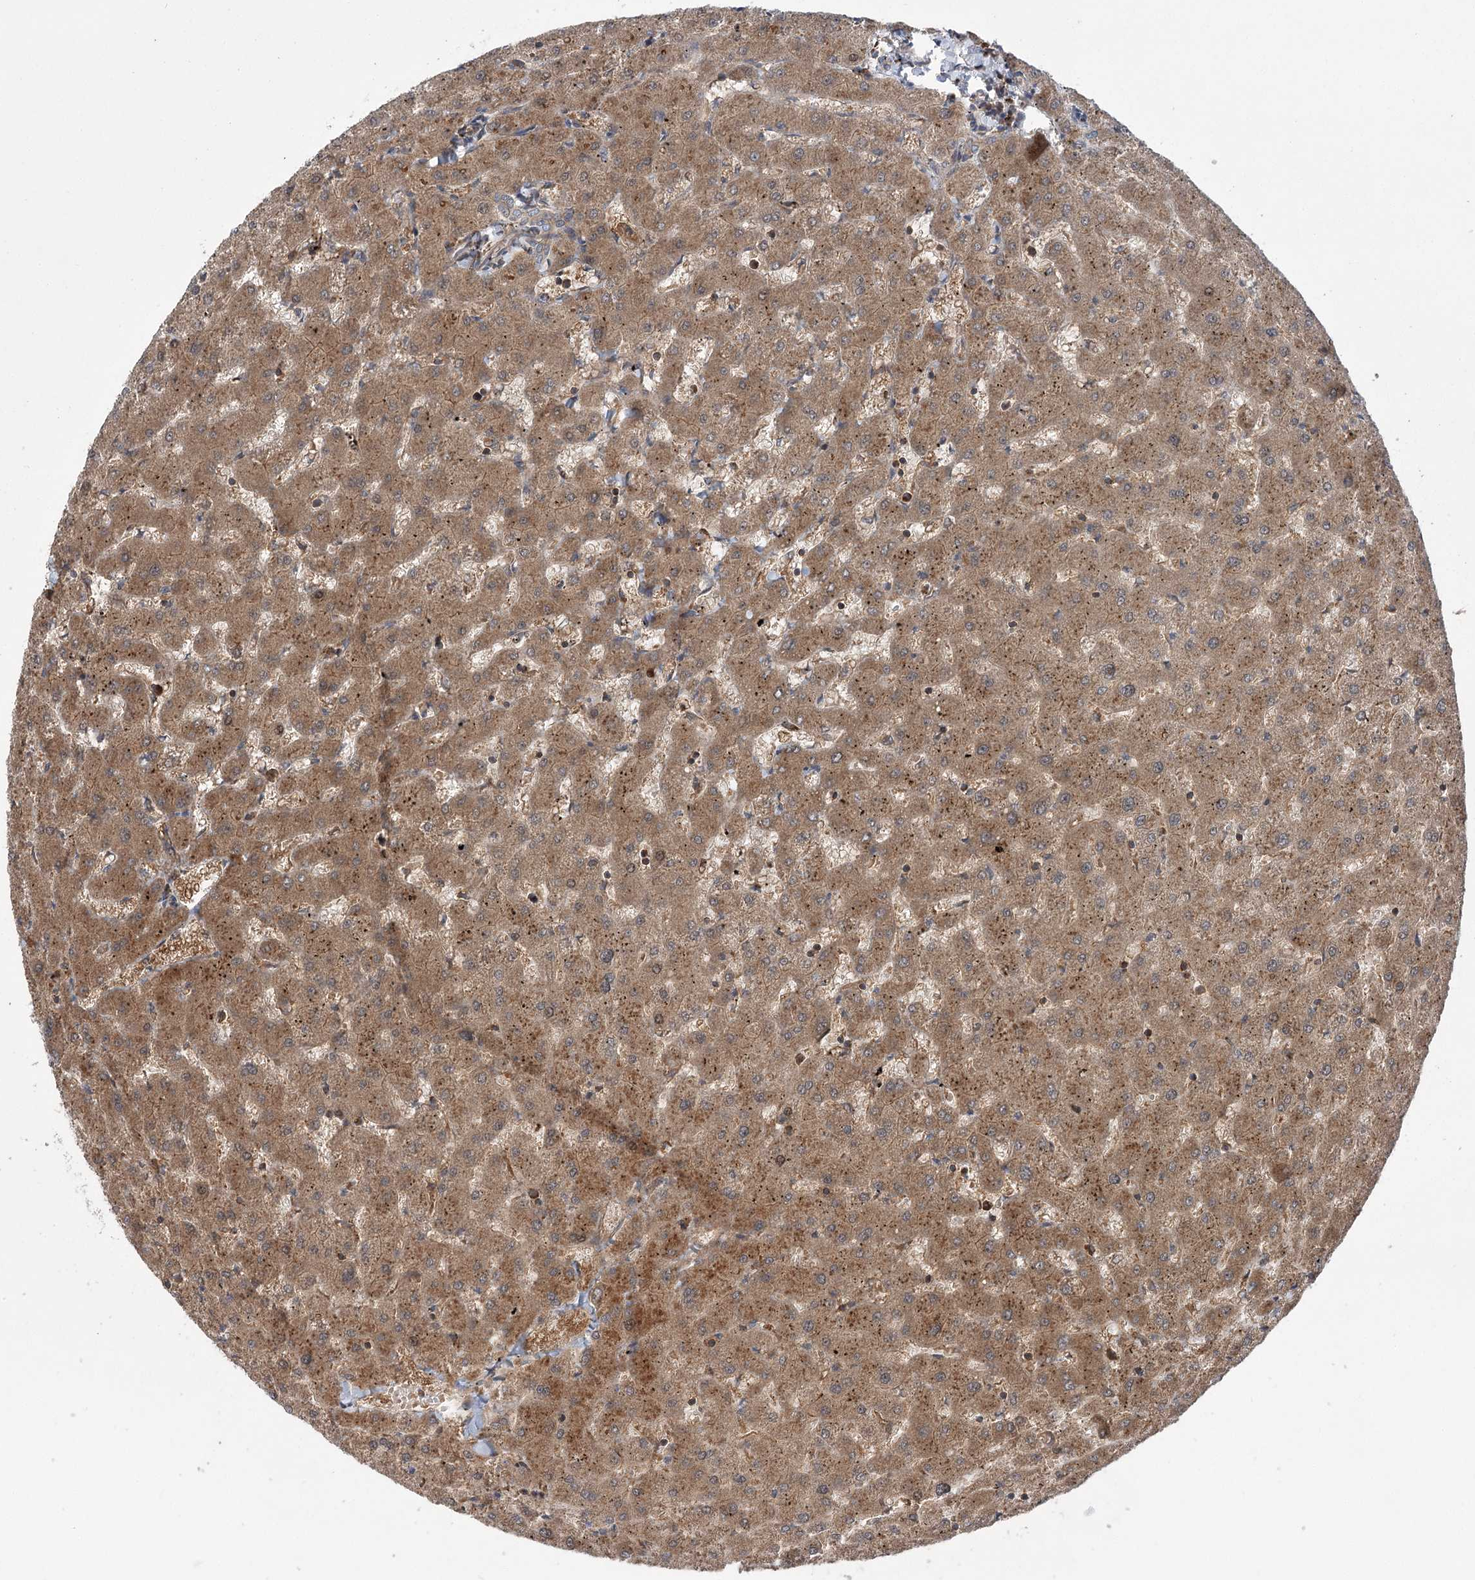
{"staining": {"intensity": "weak", "quantity": ">75%", "location": "cytoplasmic/membranous"}, "tissue": "liver", "cell_type": "Cholangiocytes", "image_type": "normal", "snomed": [{"axis": "morphology", "description": "Normal tissue, NOS"}, {"axis": "topography", "description": "Liver"}], "caption": "Human liver stained for a protein (brown) exhibits weak cytoplasmic/membranous positive positivity in approximately >75% of cholangiocytes.", "gene": "VPS37B", "patient": {"sex": "female", "age": 63}}